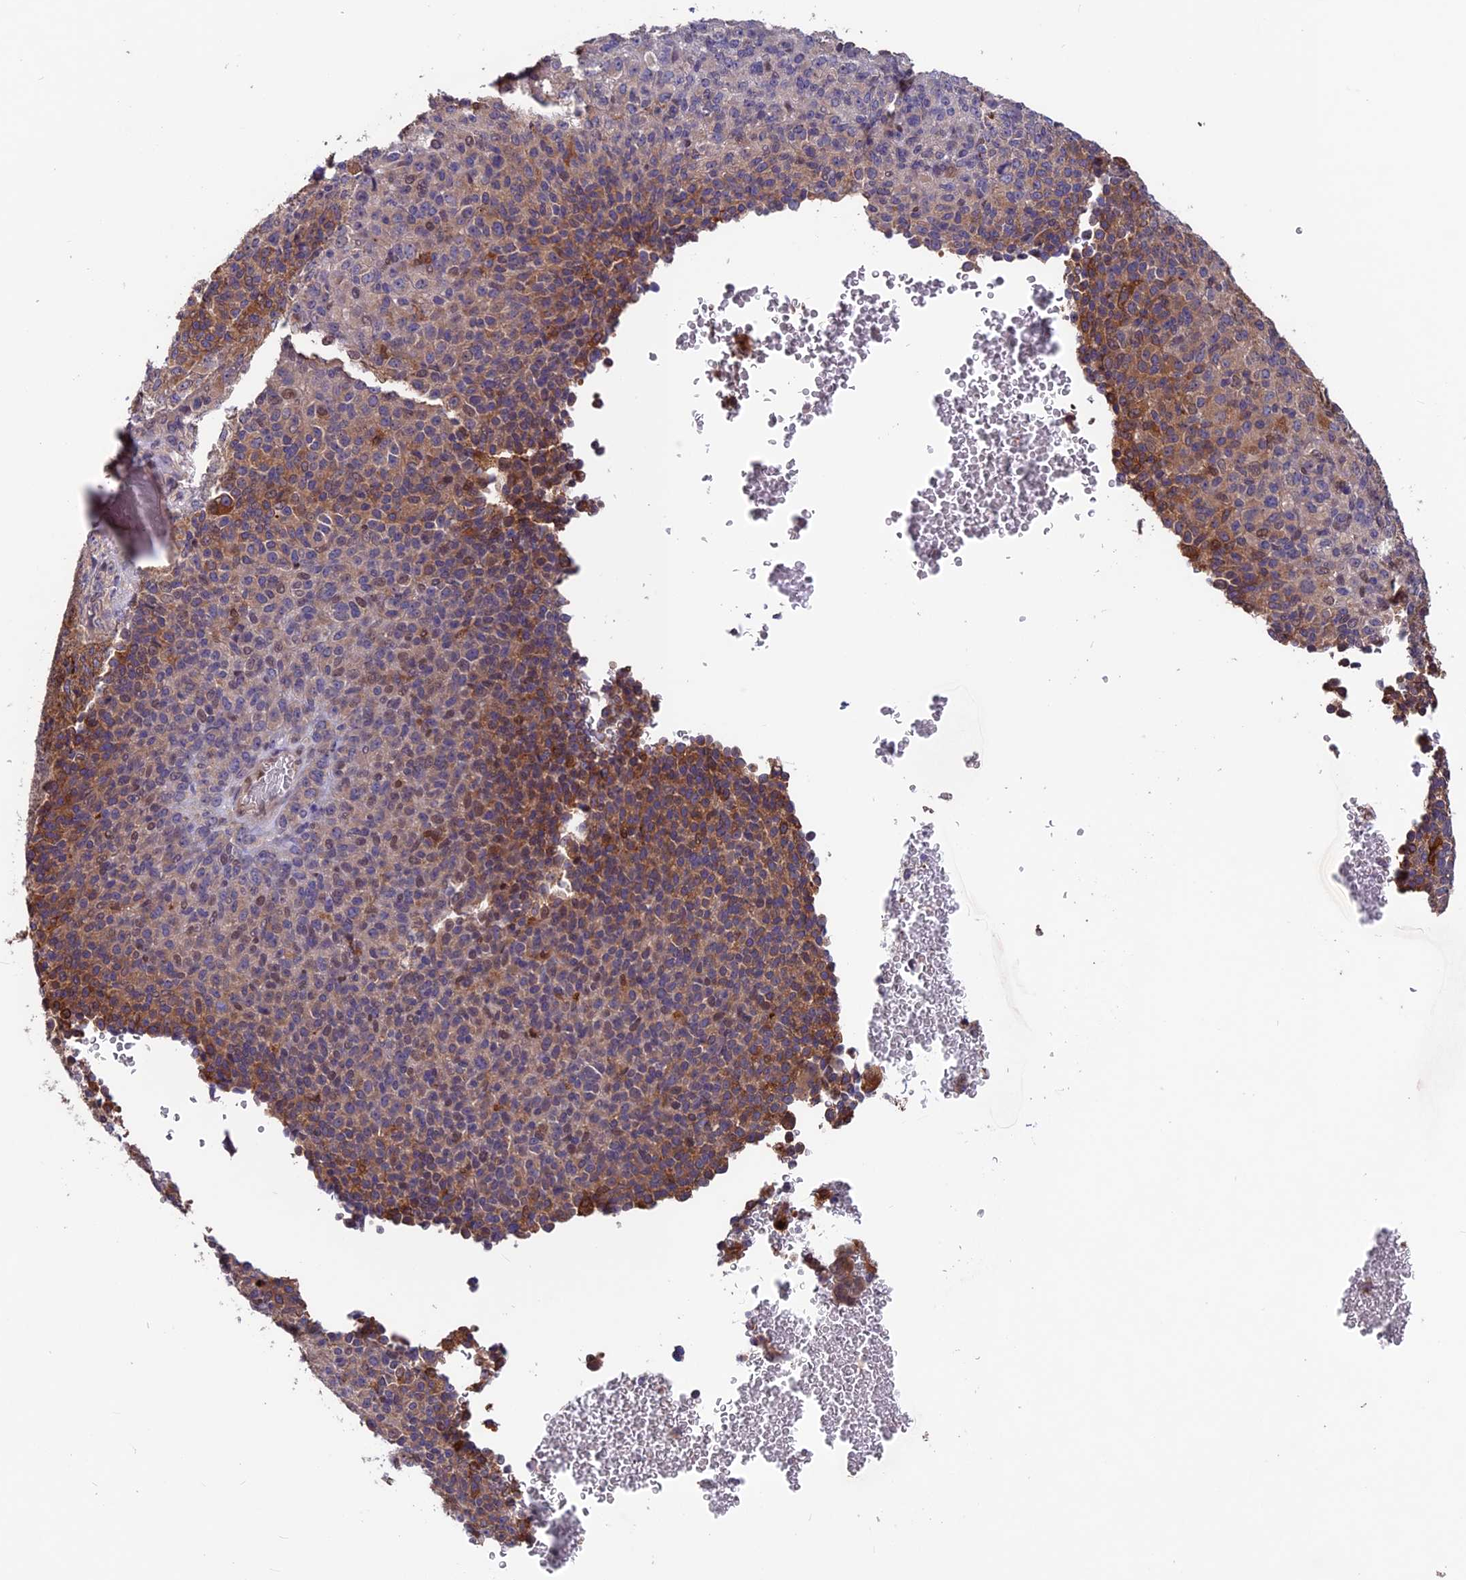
{"staining": {"intensity": "moderate", "quantity": "25%-75%", "location": "cytoplasmic/membranous"}, "tissue": "melanoma", "cell_type": "Tumor cells", "image_type": "cancer", "snomed": [{"axis": "morphology", "description": "Malignant melanoma, Metastatic site"}, {"axis": "topography", "description": "Brain"}], "caption": "There is medium levels of moderate cytoplasmic/membranous positivity in tumor cells of melanoma, as demonstrated by immunohistochemical staining (brown color).", "gene": "MAST2", "patient": {"sex": "female", "age": 56}}